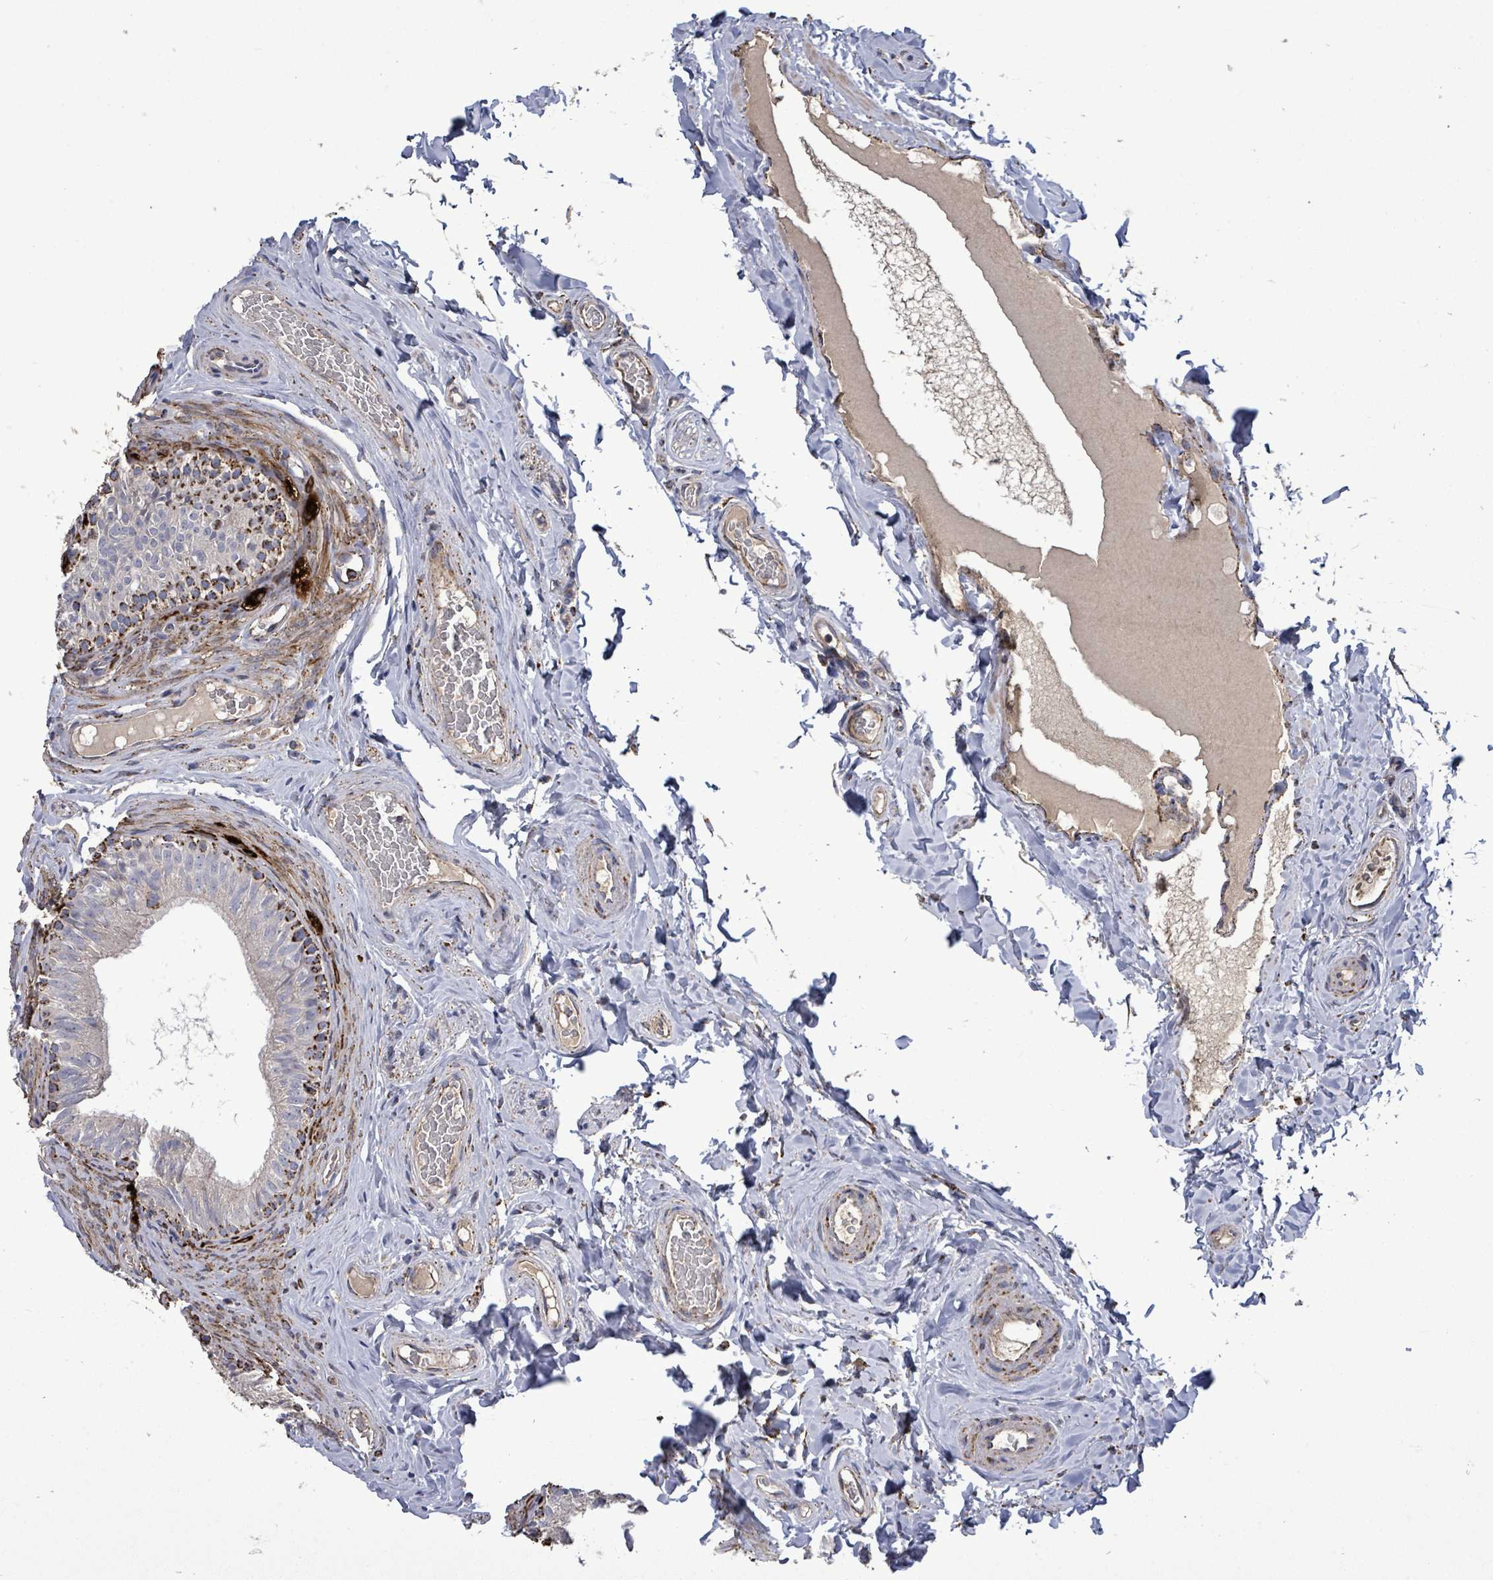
{"staining": {"intensity": "strong", "quantity": "<25%", "location": "cytoplasmic/membranous"}, "tissue": "epididymis", "cell_type": "Glandular cells", "image_type": "normal", "snomed": [{"axis": "morphology", "description": "Normal tissue, NOS"}, {"axis": "topography", "description": "Epididymis"}], "caption": "This is an image of immunohistochemistry staining of unremarkable epididymis, which shows strong staining in the cytoplasmic/membranous of glandular cells.", "gene": "MTMR12", "patient": {"sex": "male", "age": 34}}